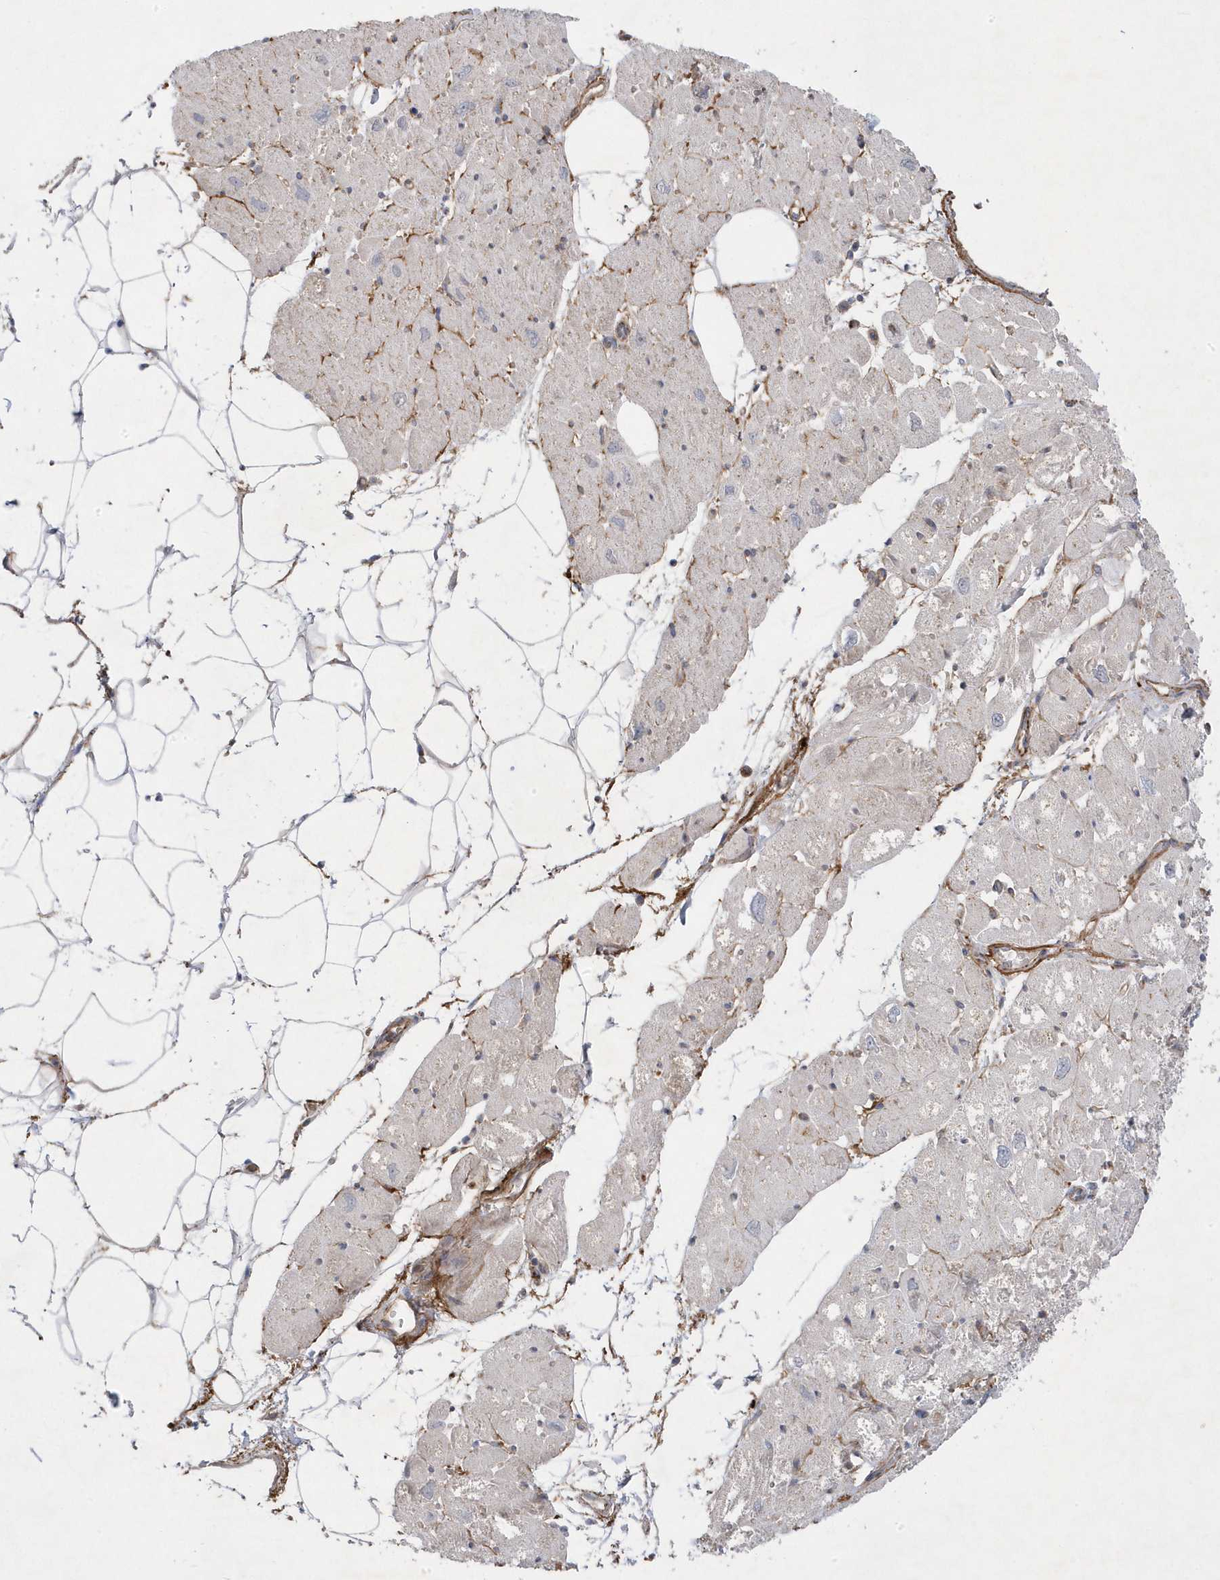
{"staining": {"intensity": "weak", "quantity": "<25%", "location": "cytoplasmic/membranous"}, "tissue": "heart muscle", "cell_type": "Cardiomyocytes", "image_type": "normal", "snomed": [{"axis": "morphology", "description": "Normal tissue, NOS"}, {"axis": "topography", "description": "Heart"}], "caption": "This is a histopathology image of immunohistochemistry (IHC) staining of normal heart muscle, which shows no expression in cardiomyocytes. (DAB IHC with hematoxylin counter stain).", "gene": "ANAPC1", "patient": {"sex": "male", "age": 50}}